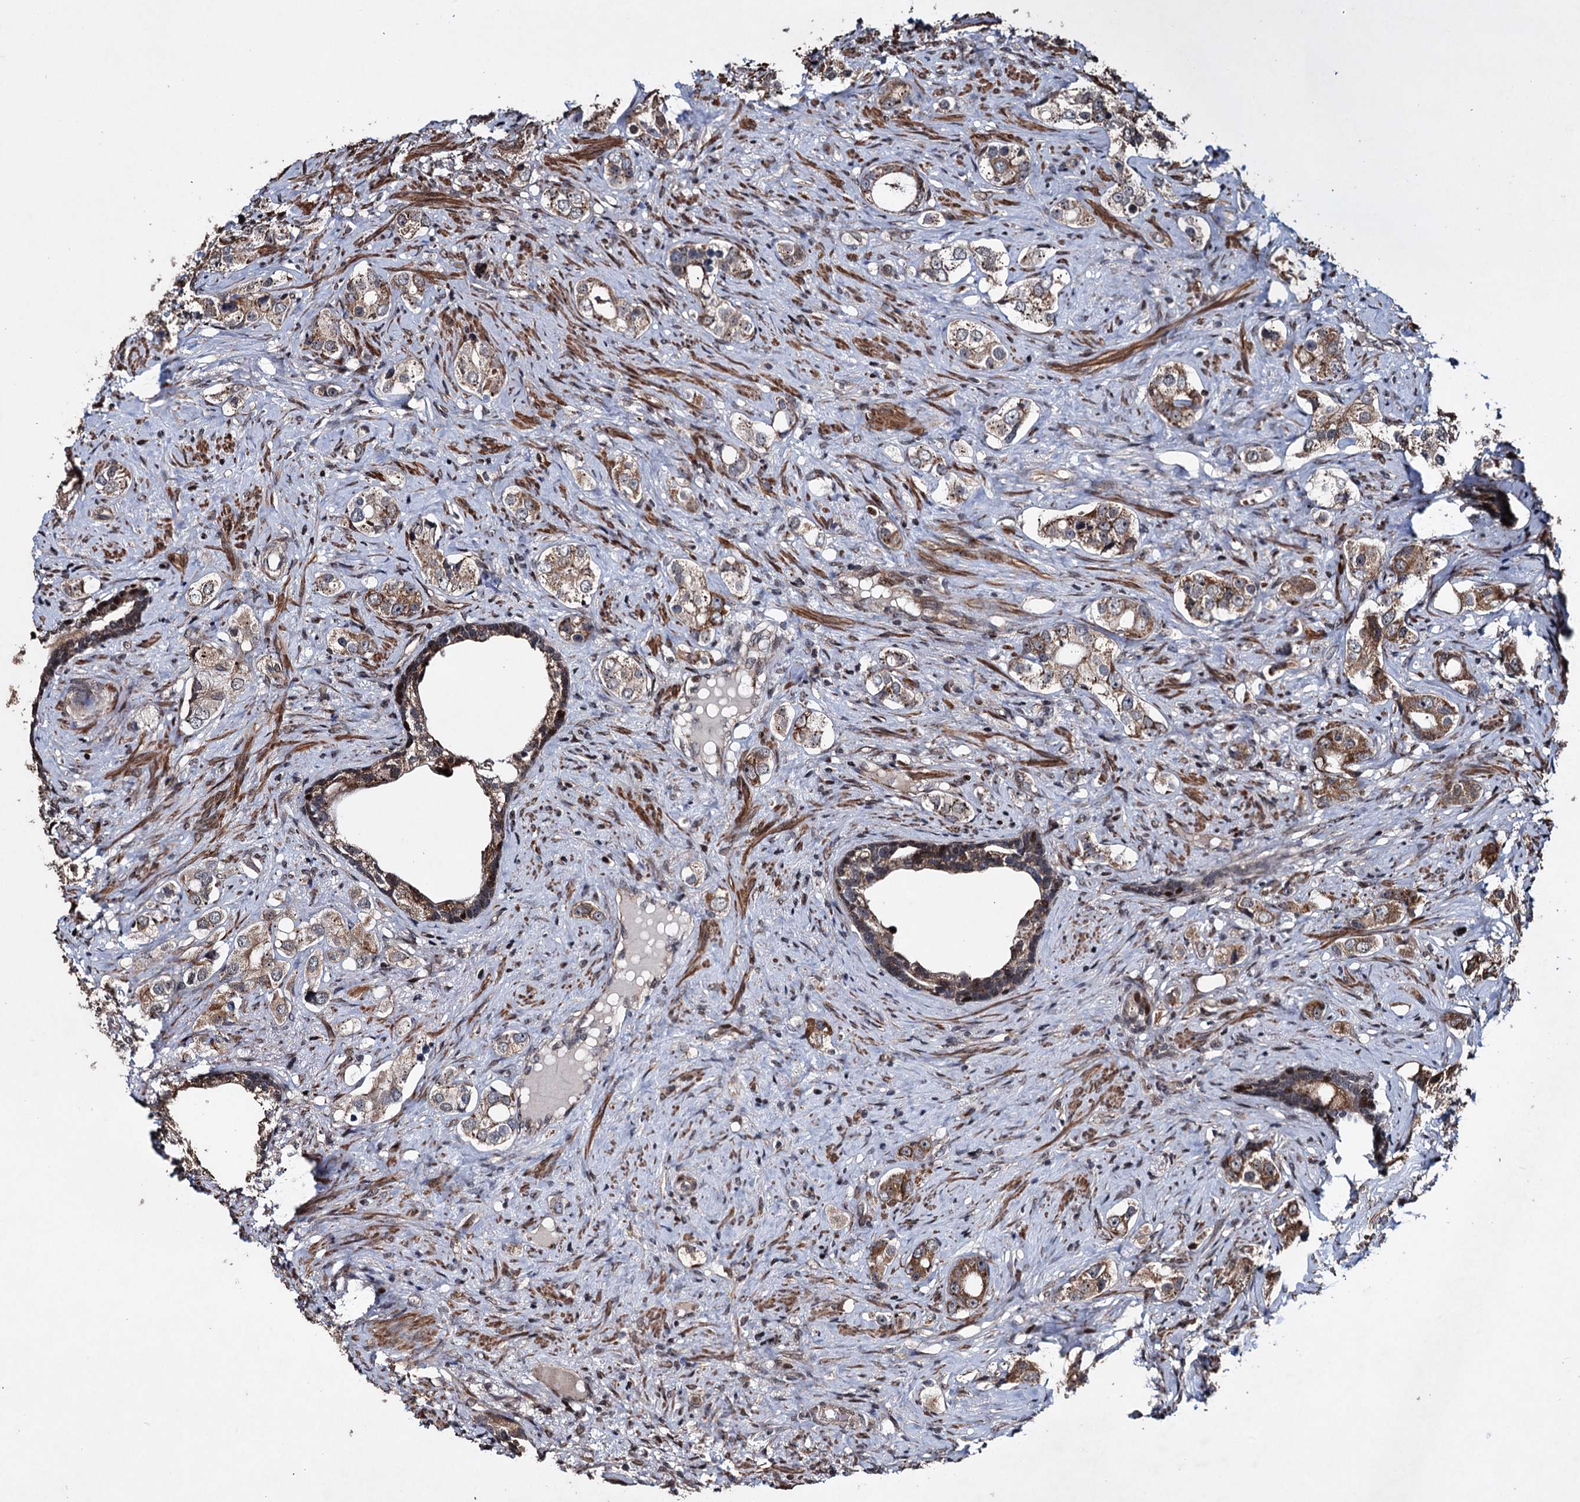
{"staining": {"intensity": "moderate", "quantity": ">75%", "location": "cytoplasmic/membranous"}, "tissue": "prostate cancer", "cell_type": "Tumor cells", "image_type": "cancer", "snomed": [{"axis": "morphology", "description": "Adenocarcinoma, High grade"}, {"axis": "topography", "description": "Prostate"}], "caption": "This is an image of immunohistochemistry staining of prostate cancer, which shows moderate staining in the cytoplasmic/membranous of tumor cells.", "gene": "EYA4", "patient": {"sex": "male", "age": 63}}